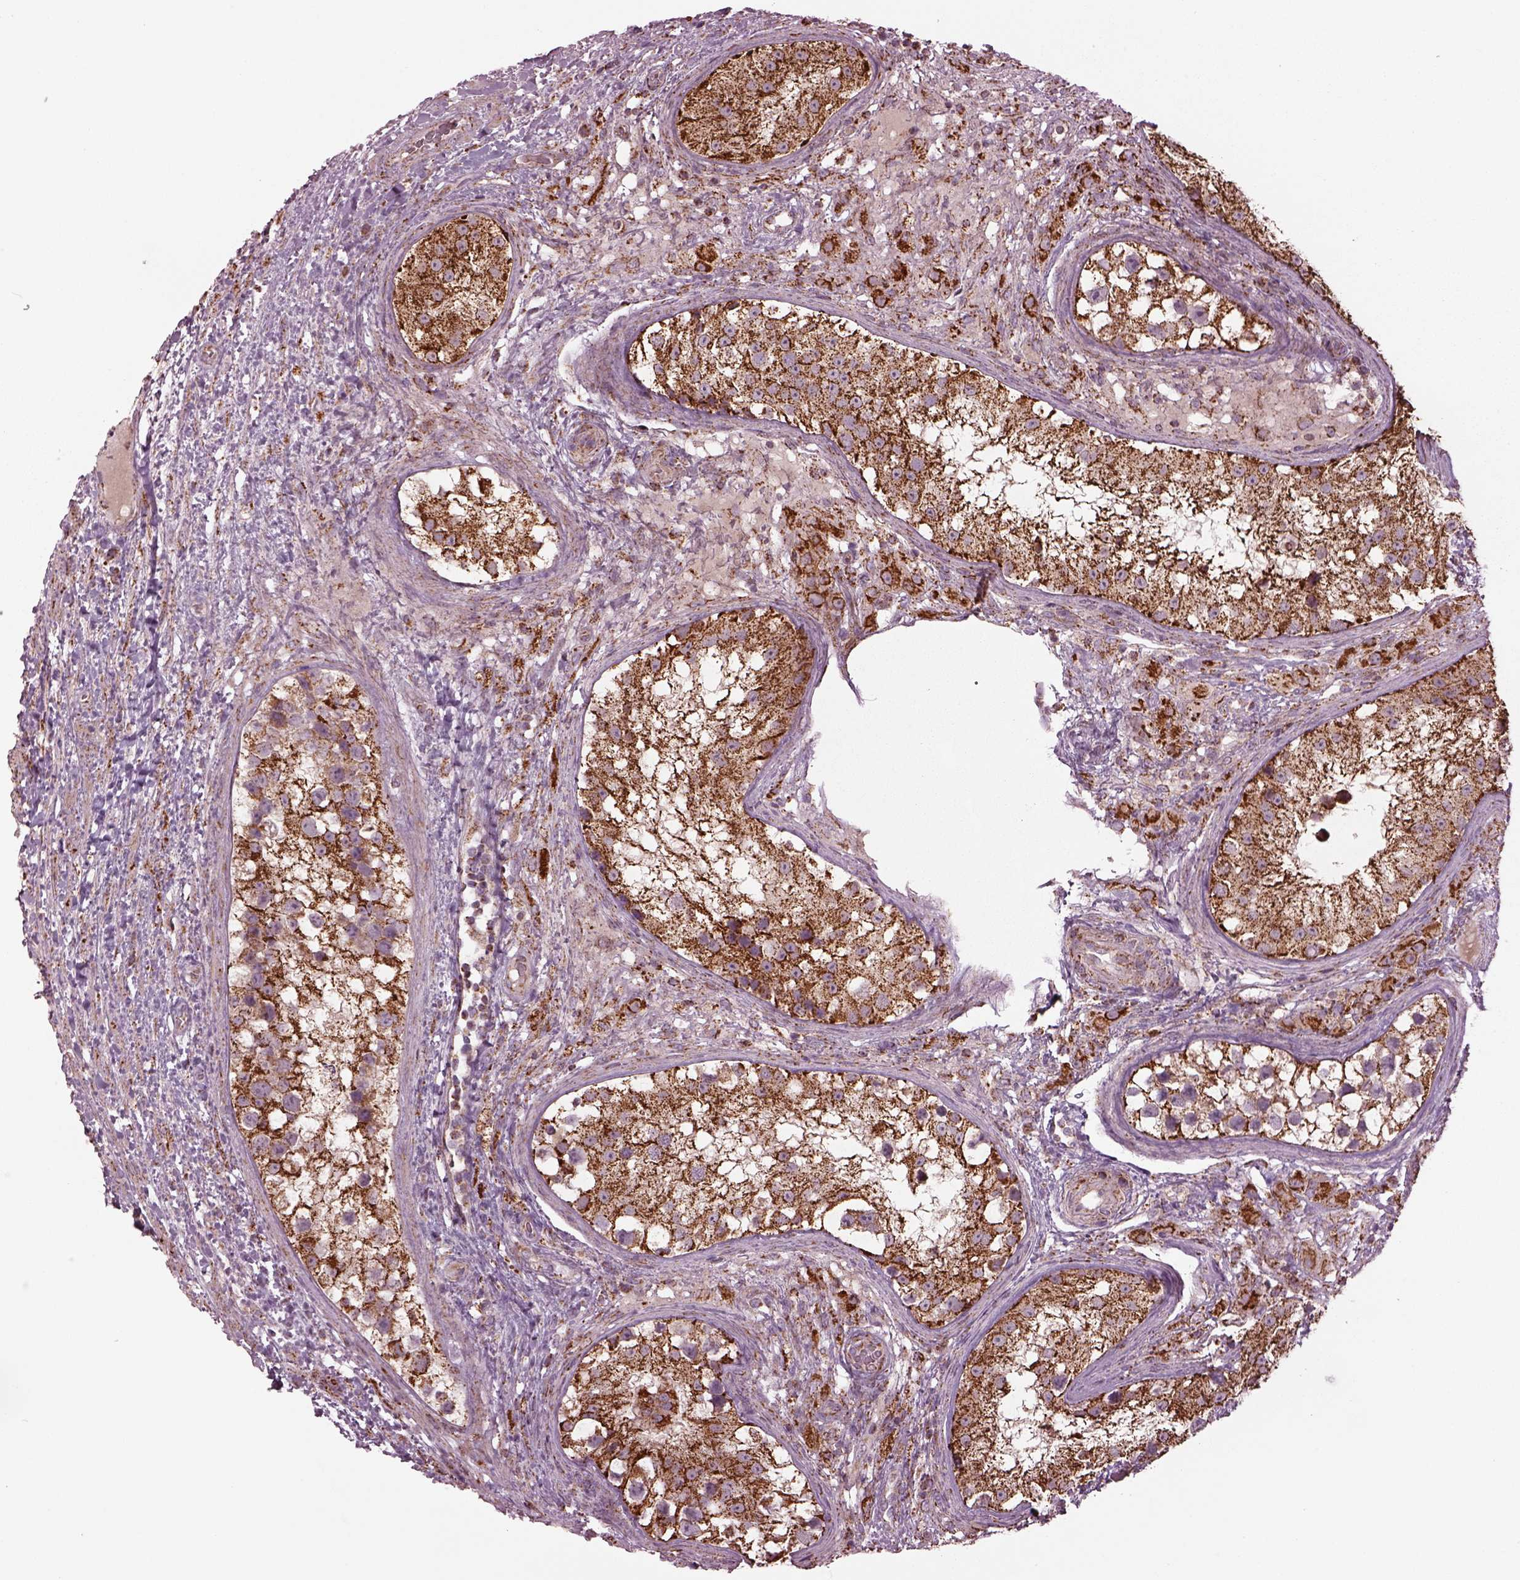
{"staining": {"intensity": "moderate", "quantity": "<25%", "location": "cytoplasmic/membranous"}, "tissue": "testis cancer", "cell_type": "Tumor cells", "image_type": "cancer", "snomed": [{"axis": "morphology", "description": "Carcinoma, Embryonal, NOS"}, {"axis": "topography", "description": "Testis"}], "caption": "Immunohistochemical staining of testis cancer (embryonal carcinoma) shows low levels of moderate cytoplasmic/membranous positivity in approximately <25% of tumor cells.", "gene": "TMEM254", "patient": {"sex": "male", "age": 24}}